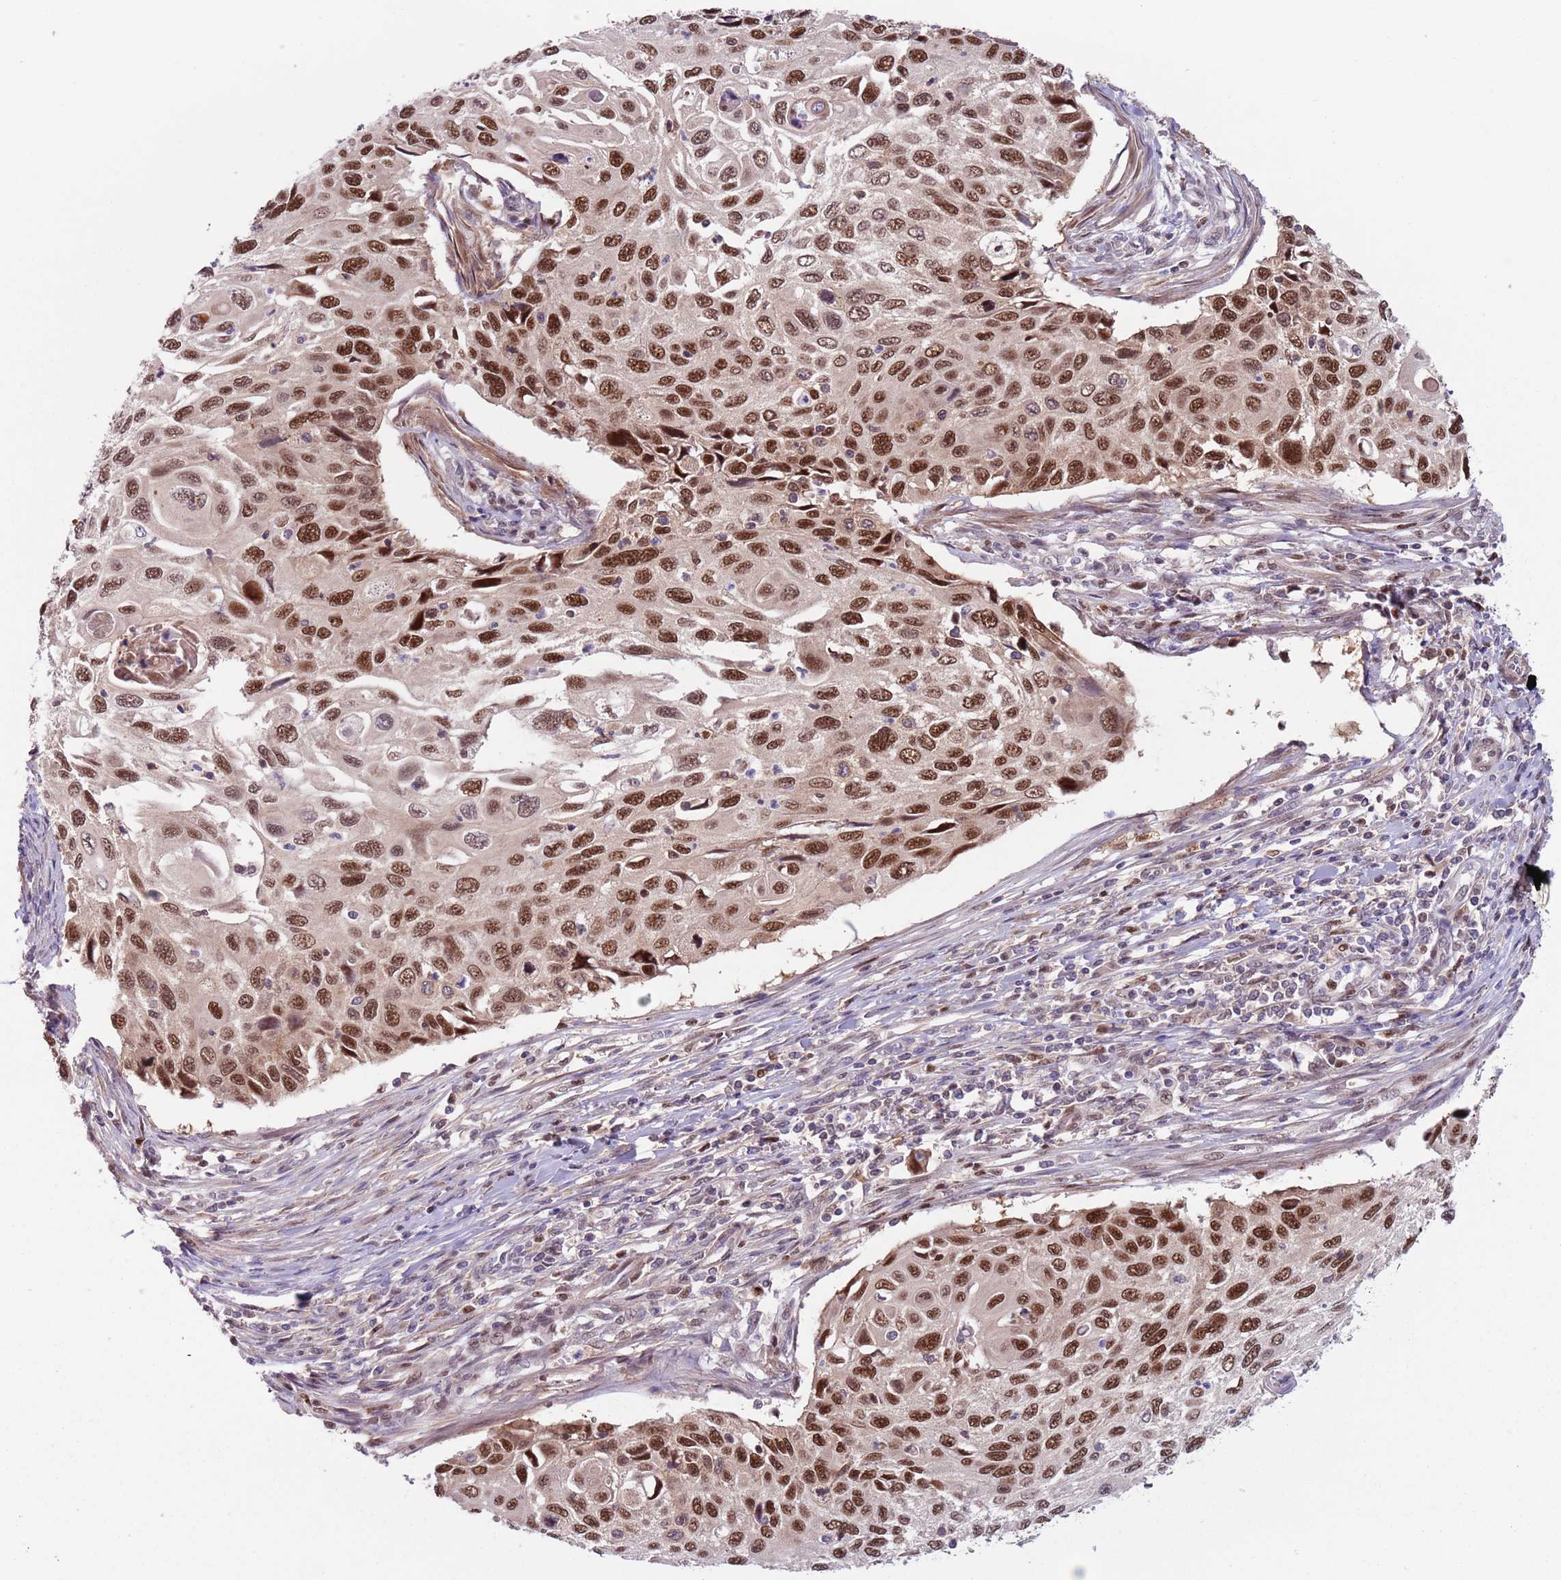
{"staining": {"intensity": "strong", "quantity": ">75%", "location": "nuclear"}, "tissue": "cervical cancer", "cell_type": "Tumor cells", "image_type": "cancer", "snomed": [{"axis": "morphology", "description": "Squamous cell carcinoma, NOS"}, {"axis": "topography", "description": "Cervix"}], "caption": "Cervical squamous cell carcinoma stained for a protein (brown) exhibits strong nuclear positive positivity in approximately >75% of tumor cells.", "gene": "RMND5B", "patient": {"sex": "female", "age": 70}}